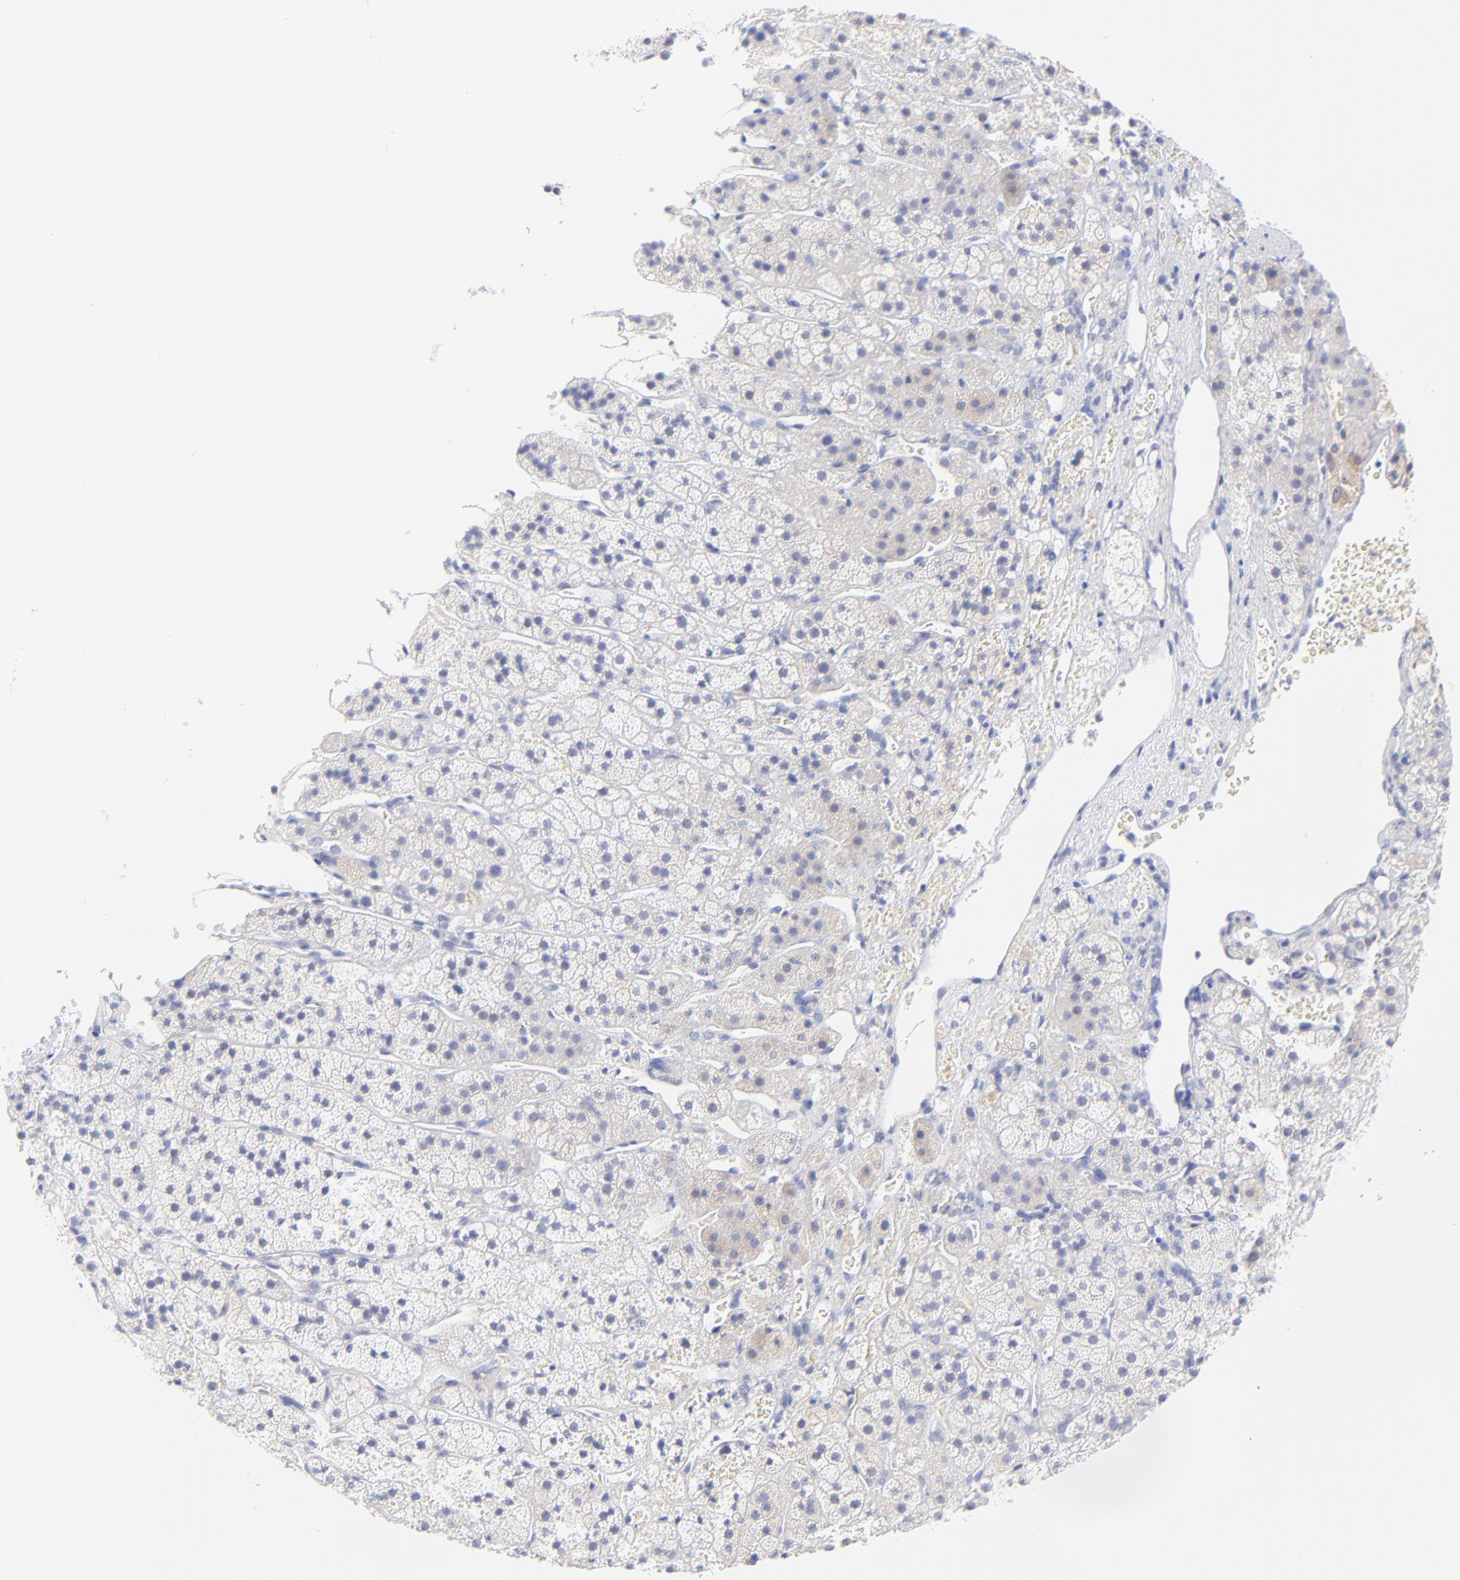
{"staining": {"intensity": "negative", "quantity": "none", "location": "none"}, "tissue": "adrenal gland", "cell_type": "Glandular cells", "image_type": "normal", "snomed": [{"axis": "morphology", "description": "Normal tissue, NOS"}, {"axis": "topography", "description": "Adrenal gland"}], "caption": "The photomicrograph demonstrates no significant expression in glandular cells of adrenal gland. (DAB (3,3'-diaminobenzidine) immunohistochemistry (IHC), high magnification).", "gene": "SULT4A1", "patient": {"sex": "female", "age": 44}}